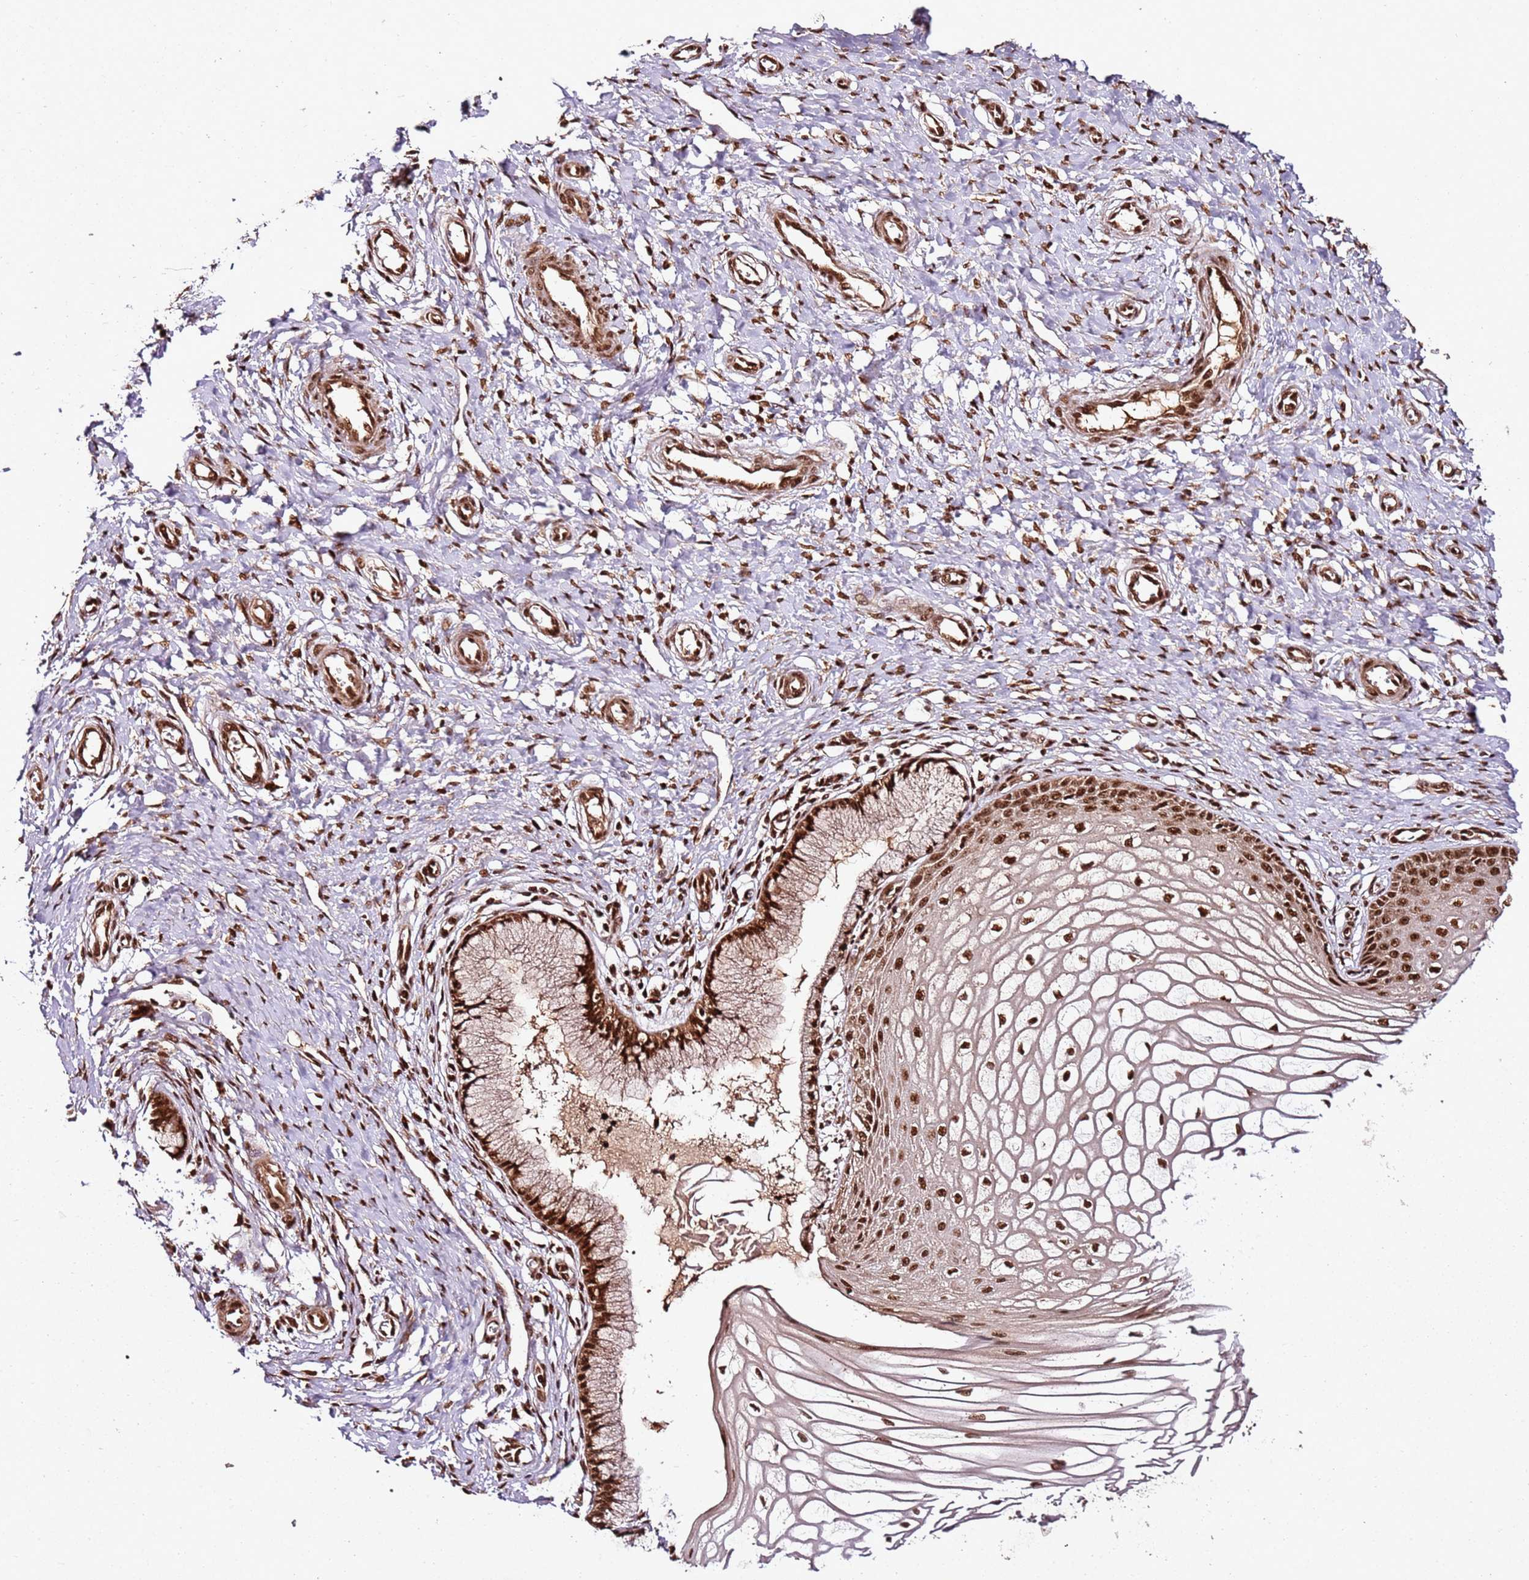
{"staining": {"intensity": "strong", "quantity": ">75%", "location": "nuclear"}, "tissue": "cervix", "cell_type": "Glandular cells", "image_type": "normal", "snomed": [{"axis": "morphology", "description": "Normal tissue, NOS"}, {"axis": "topography", "description": "Cervix"}], "caption": "An immunohistochemistry micrograph of benign tissue is shown. Protein staining in brown highlights strong nuclear positivity in cervix within glandular cells. Immunohistochemistry (ihc) stains the protein of interest in brown and the nuclei are stained blue.", "gene": "XRN2", "patient": {"sex": "female", "age": 55}}